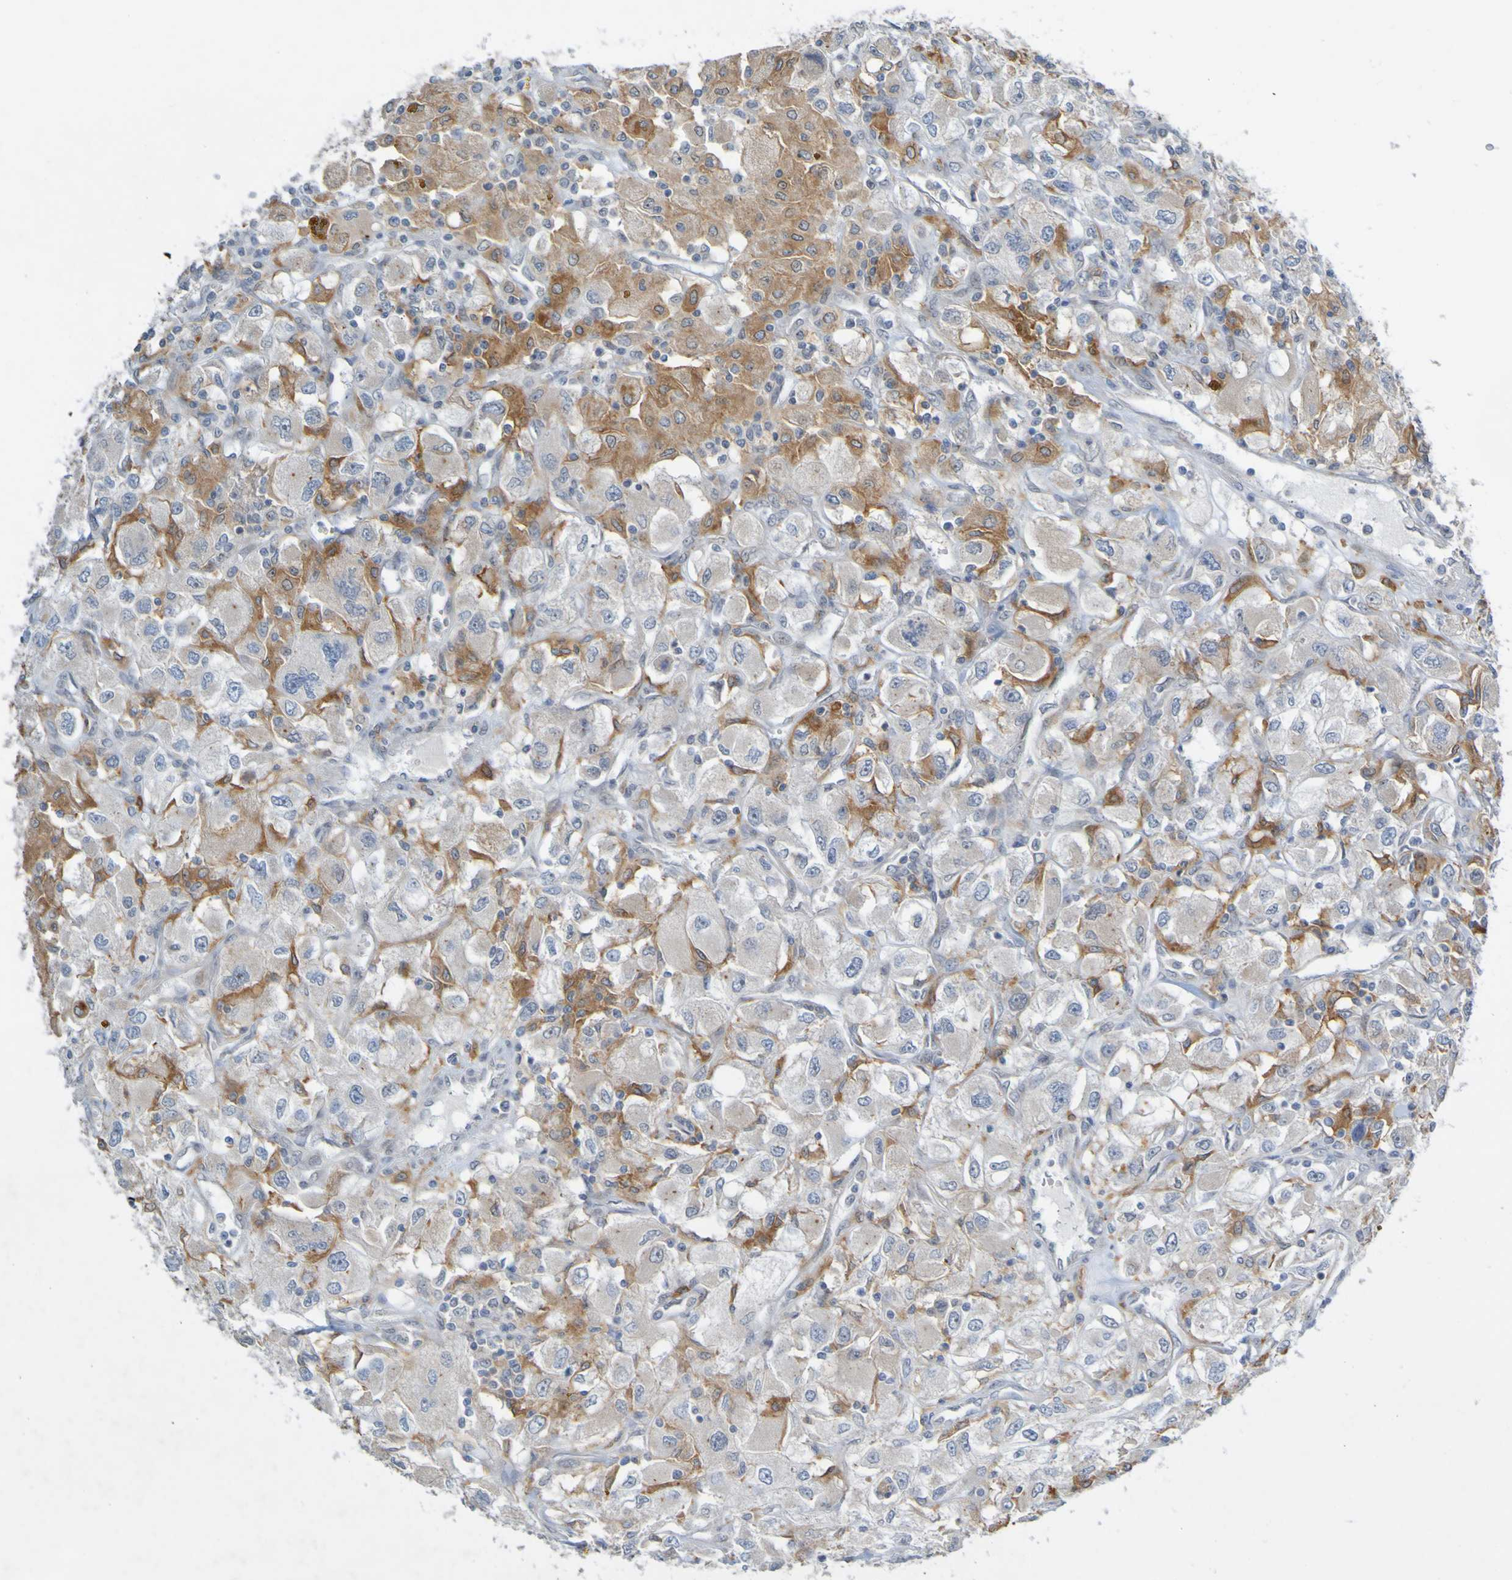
{"staining": {"intensity": "moderate", "quantity": "25%-75%", "location": "cytoplasmic/membranous"}, "tissue": "renal cancer", "cell_type": "Tumor cells", "image_type": "cancer", "snomed": [{"axis": "morphology", "description": "Adenocarcinoma, NOS"}, {"axis": "topography", "description": "Kidney"}], "caption": "Renal cancer stained with a brown dye demonstrates moderate cytoplasmic/membranous positive staining in approximately 25%-75% of tumor cells.", "gene": "LILRB5", "patient": {"sex": "female", "age": 52}}